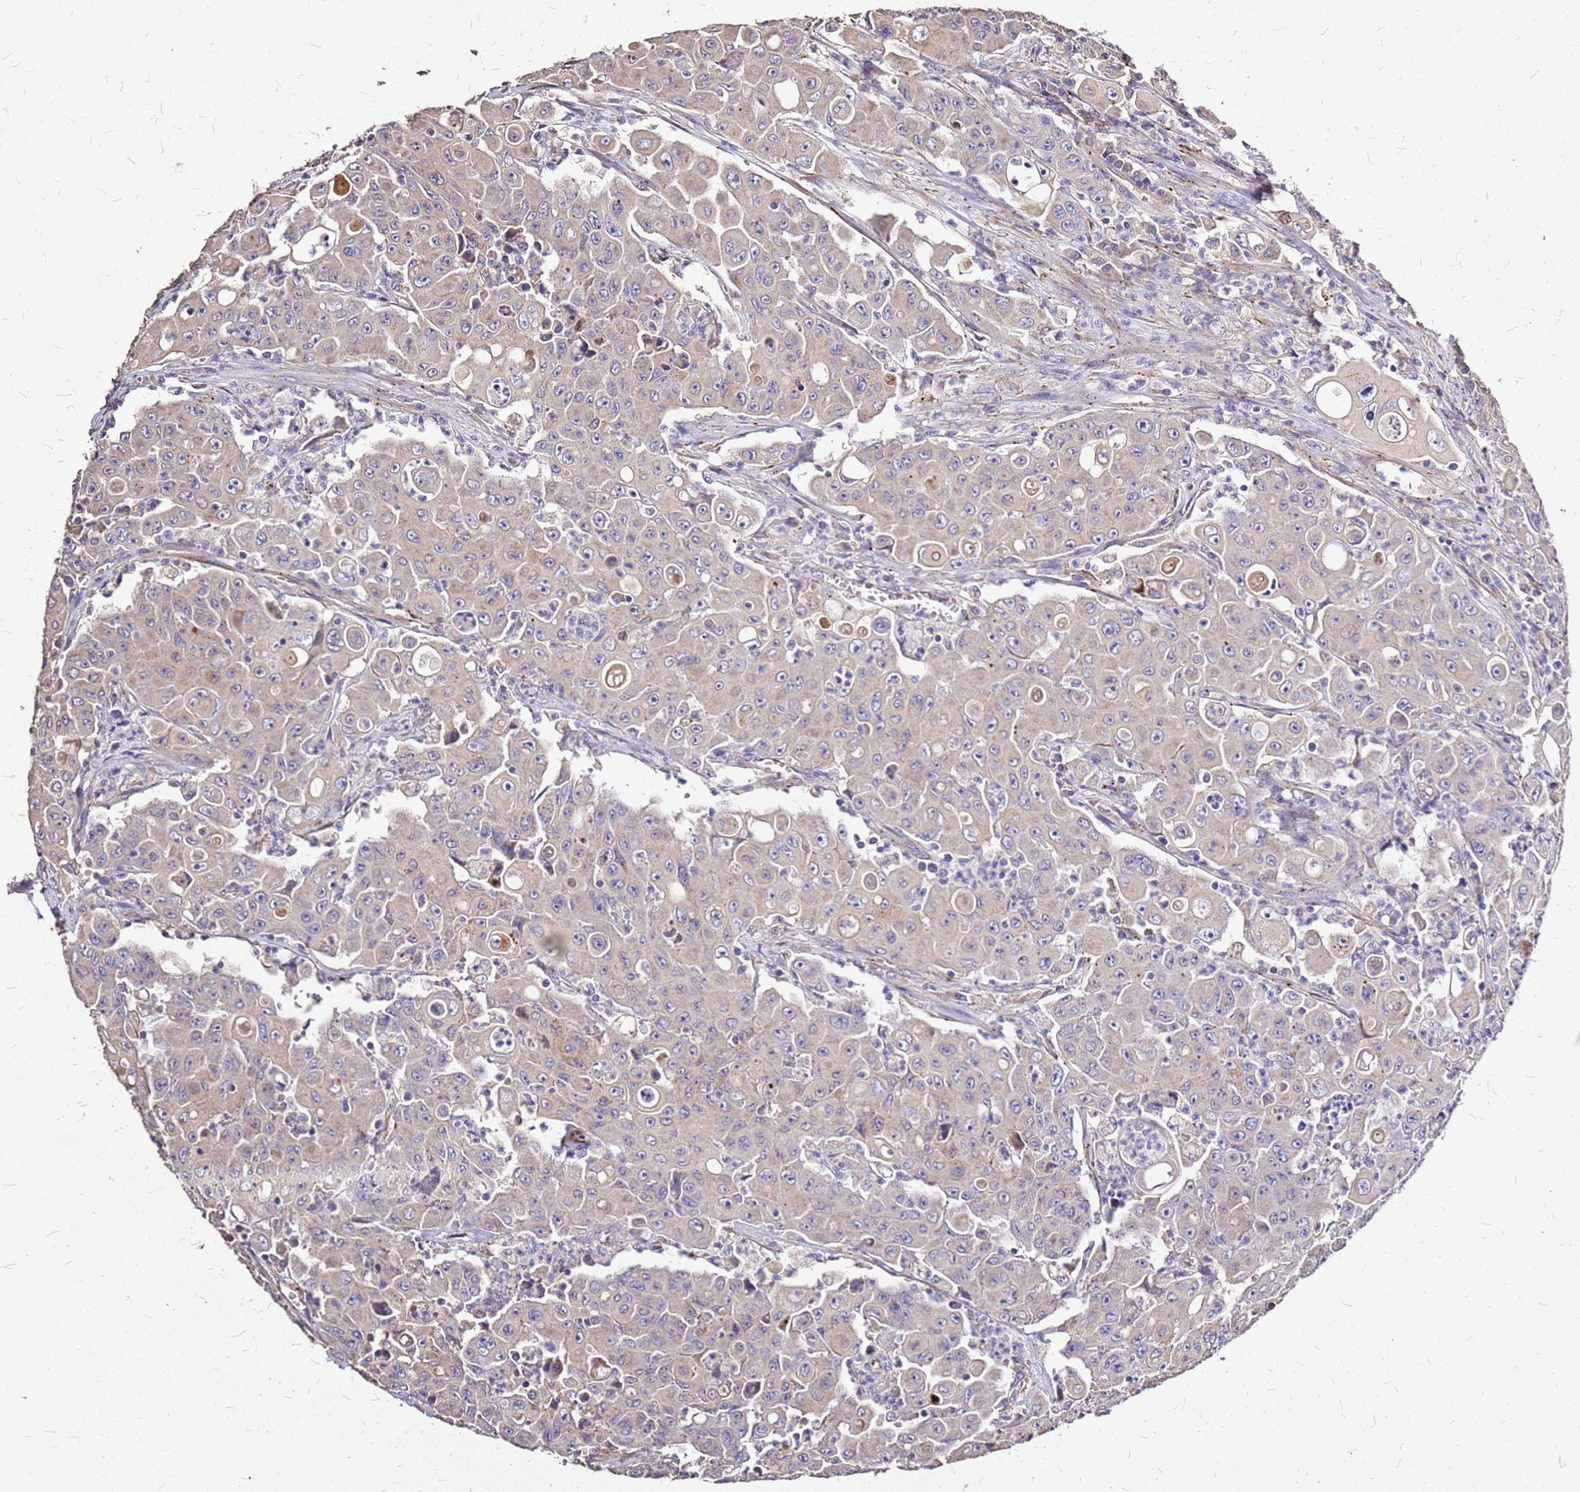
{"staining": {"intensity": "weak", "quantity": "<25%", "location": "cytoplasmic/membranous"}, "tissue": "colorectal cancer", "cell_type": "Tumor cells", "image_type": "cancer", "snomed": [{"axis": "morphology", "description": "Adenocarcinoma, NOS"}, {"axis": "topography", "description": "Colon"}], "caption": "Tumor cells show no significant positivity in colorectal cancer (adenocarcinoma).", "gene": "EXD3", "patient": {"sex": "male", "age": 51}}